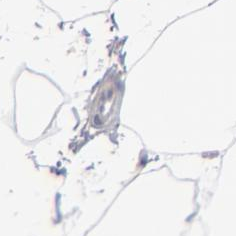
{"staining": {"intensity": "negative", "quantity": "none", "location": "none"}, "tissue": "adipose tissue", "cell_type": "Adipocytes", "image_type": "normal", "snomed": [{"axis": "morphology", "description": "Normal tissue, NOS"}, {"axis": "morphology", "description": "Duct carcinoma"}, {"axis": "topography", "description": "Breast"}, {"axis": "topography", "description": "Adipose tissue"}], "caption": "This is an IHC photomicrograph of unremarkable adipose tissue. There is no expression in adipocytes.", "gene": "CADM3", "patient": {"sex": "female", "age": 37}}